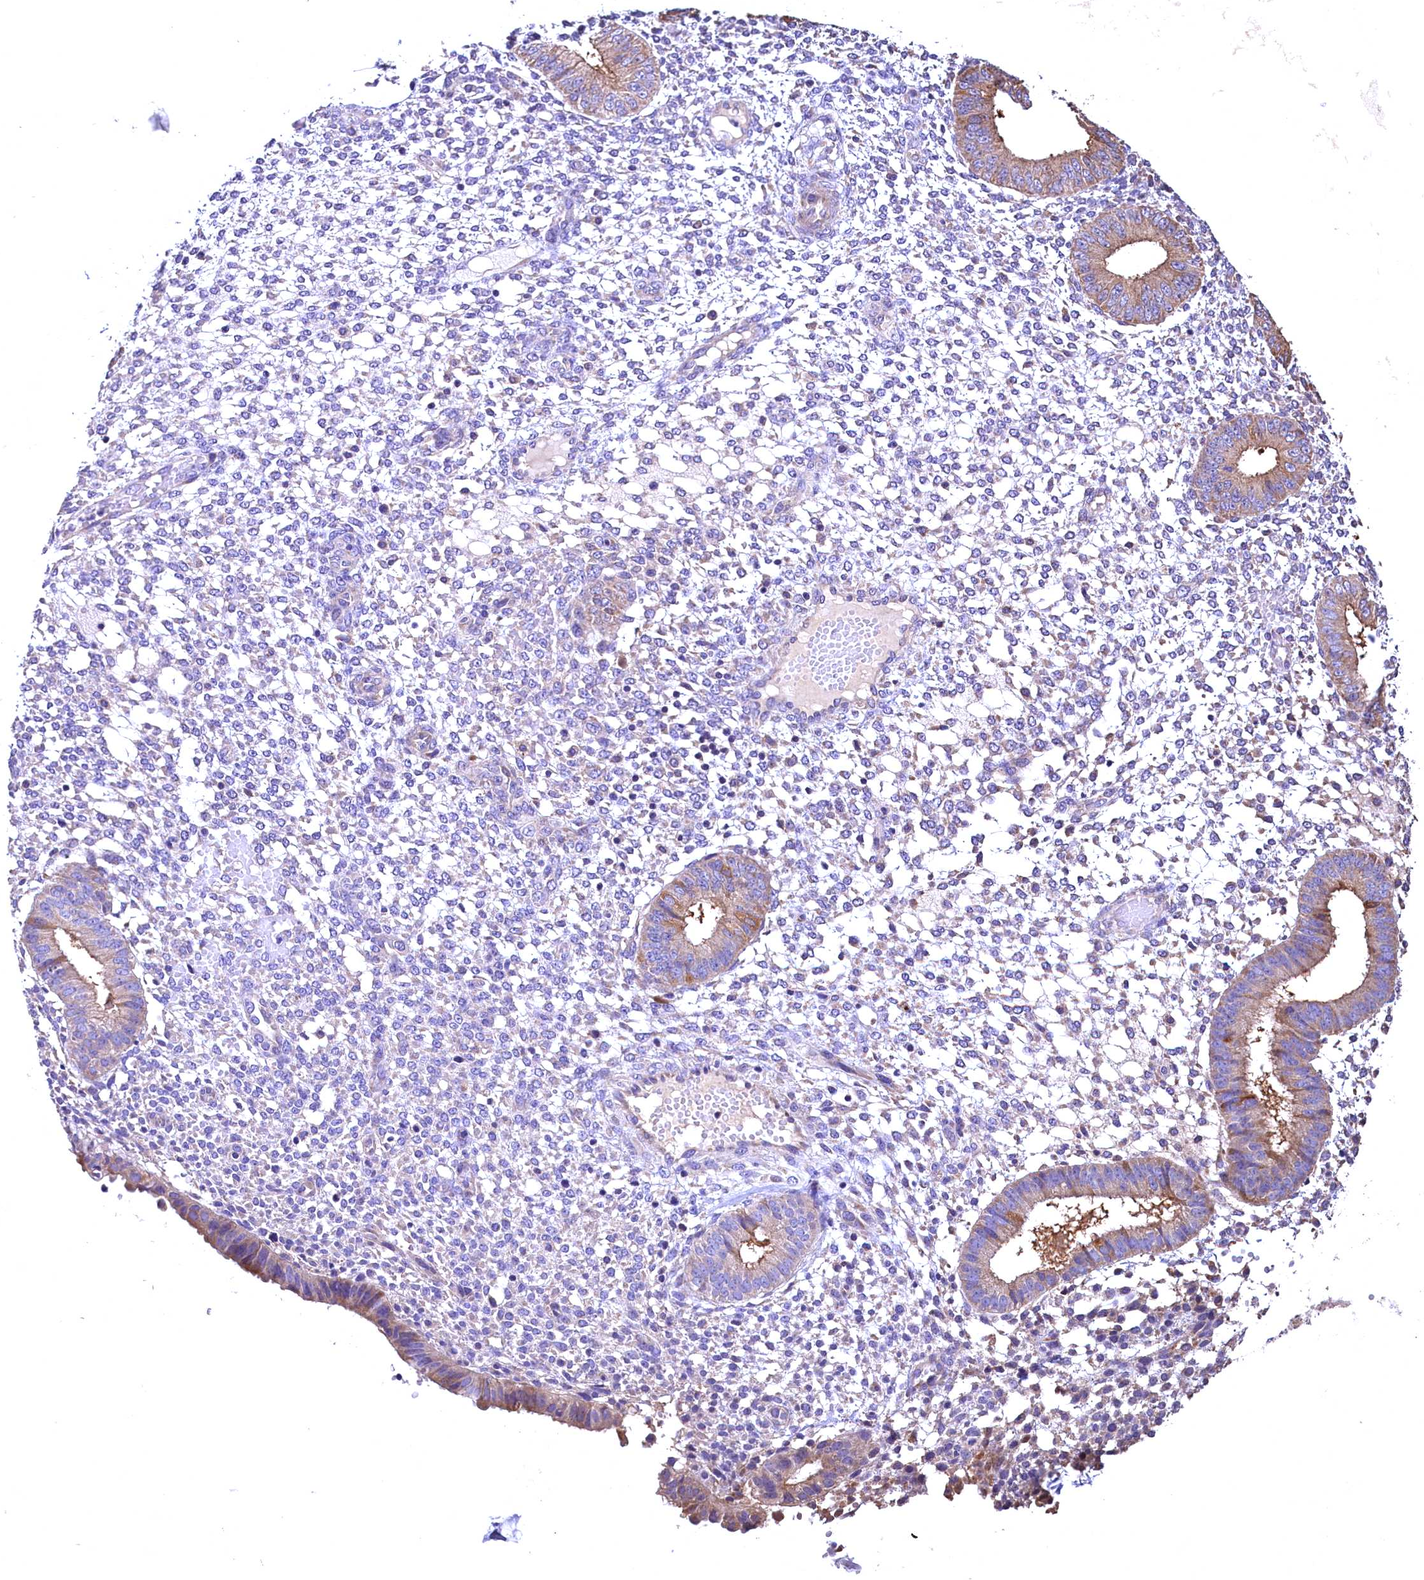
{"staining": {"intensity": "negative", "quantity": "none", "location": "none"}, "tissue": "endometrium", "cell_type": "Cells in endometrial stroma", "image_type": "normal", "snomed": [{"axis": "morphology", "description": "Normal tissue, NOS"}, {"axis": "topography", "description": "Endometrium"}], "caption": "Micrograph shows no significant protein positivity in cells in endometrial stroma of normal endometrium.", "gene": "ENKD1", "patient": {"sex": "female", "age": 49}}